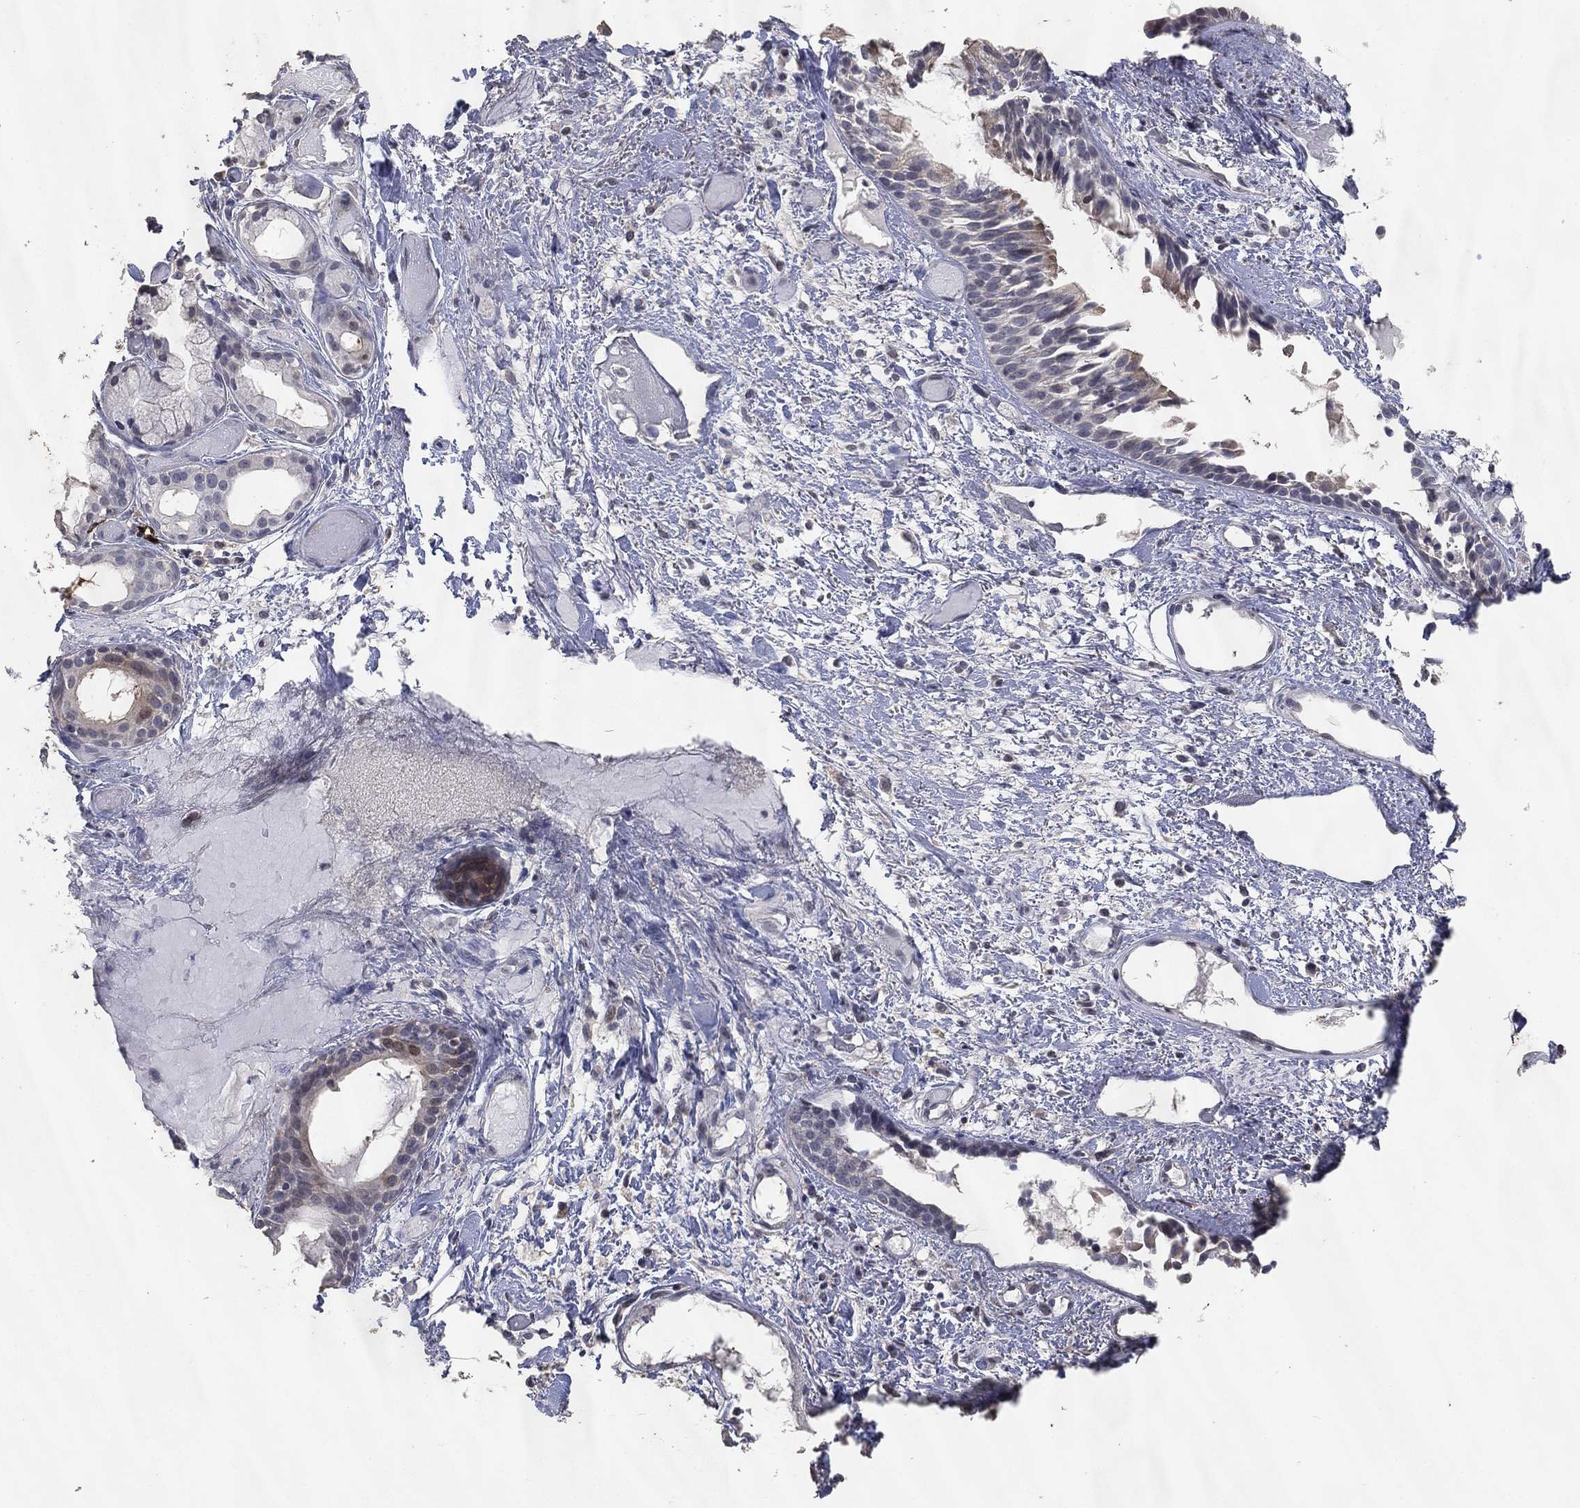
{"staining": {"intensity": "negative", "quantity": "none", "location": "none"}, "tissue": "adipose tissue", "cell_type": "Adipocytes", "image_type": "normal", "snomed": [{"axis": "morphology", "description": "Normal tissue, NOS"}, {"axis": "topography", "description": "Cartilage tissue"}], "caption": "High magnification brightfield microscopy of unremarkable adipose tissue stained with DAB (brown) and counterstained with hematoxylin (blue): adipocytes show no significant positivity. Brightfield microscopy of immunohistochemistry (IHC) stained with DAB (3,3'-diaminobenzidine) (brown) and hematoxylin (blue), captured at high magnification.", "gene": "DSG1", "patient": {"sex": "male", "age": 62}}